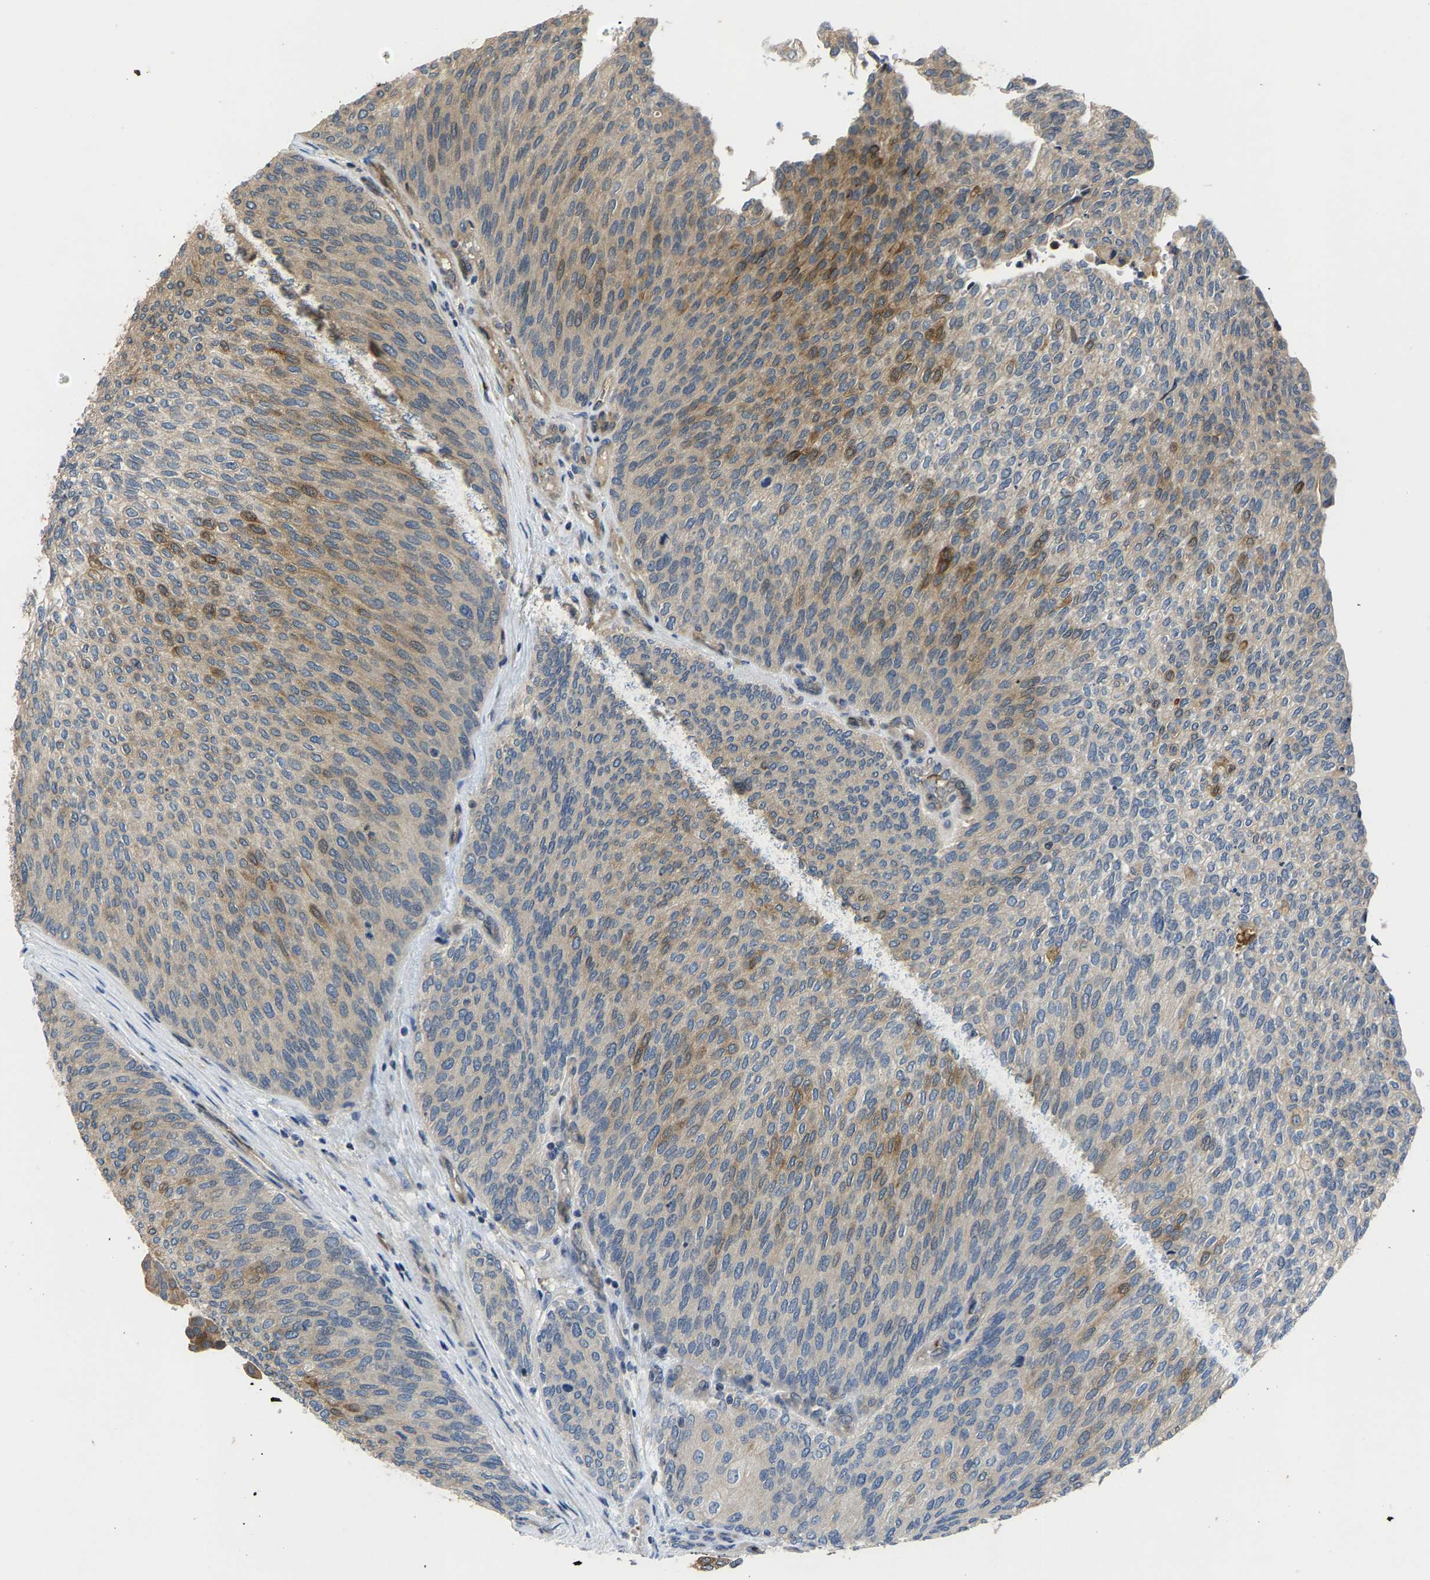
{"staining": {"intensity": "moderate", "quantity": "25%-75%", "location": "cytoplasmic/membranous"}, "tissue": "urothelial cancer", "cell_type": "Tumor cells", "image_type": "cancer", "snomed": [{"axis": "morphology", "description": "Urothelial carcinoma, Low grade"}, {"axis": "topography", "description": "Urinary bladder"}], "caption": "Urothelial carcinoma (low-grade) stained with immunohistochemistry (IHC) shows moderate cytoplasmic/membranous expression in about 25%-75% of tumor cells.", "gene": "AGBL3", "patient": {"sex": "female", "age": 79}}